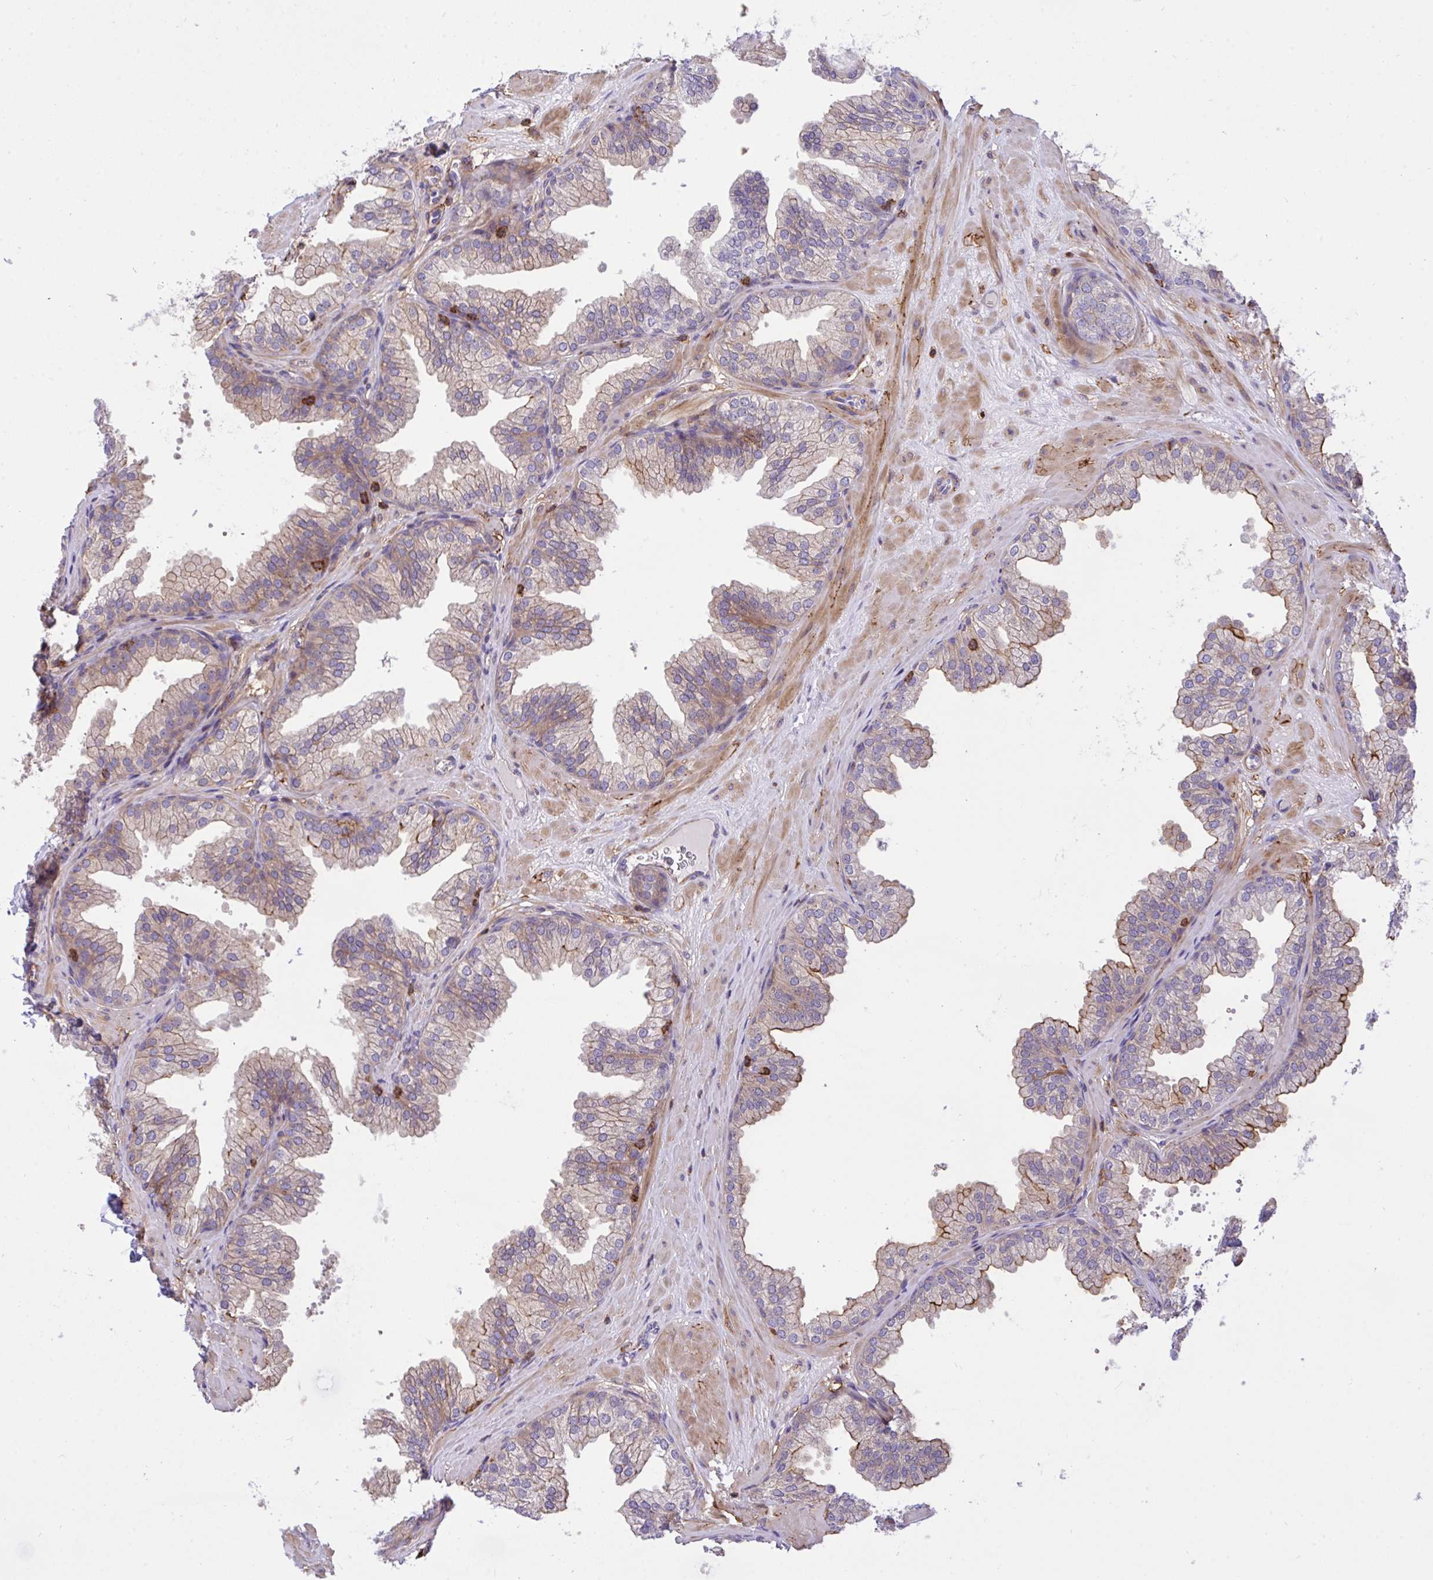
{"staining": {"intensity": "moderate", "quantity": "<25%", "location": "cytoplasmic/membranous"}, "tissue": "prostate", "cell_type": "Glandular cells", "image_type": "normal", "snomed": [{"axis": "morphology", "description": "Normal tissue, NOS"}, {"axis": "topography", "description": "Prostate"}], "caption": "The photomicrograph shows staining of benign prostate, revealing moderate cytoplasmic/membranous protein positivity (brown color) within glandular cells. The staining was performed using DAB to visualize the protein expression in brown, while the nuclei were stained in blue with hematoxylin (Magnification: 20x).", "gene": "ERI1", "patient": {"sex": "male", "age": 37}}